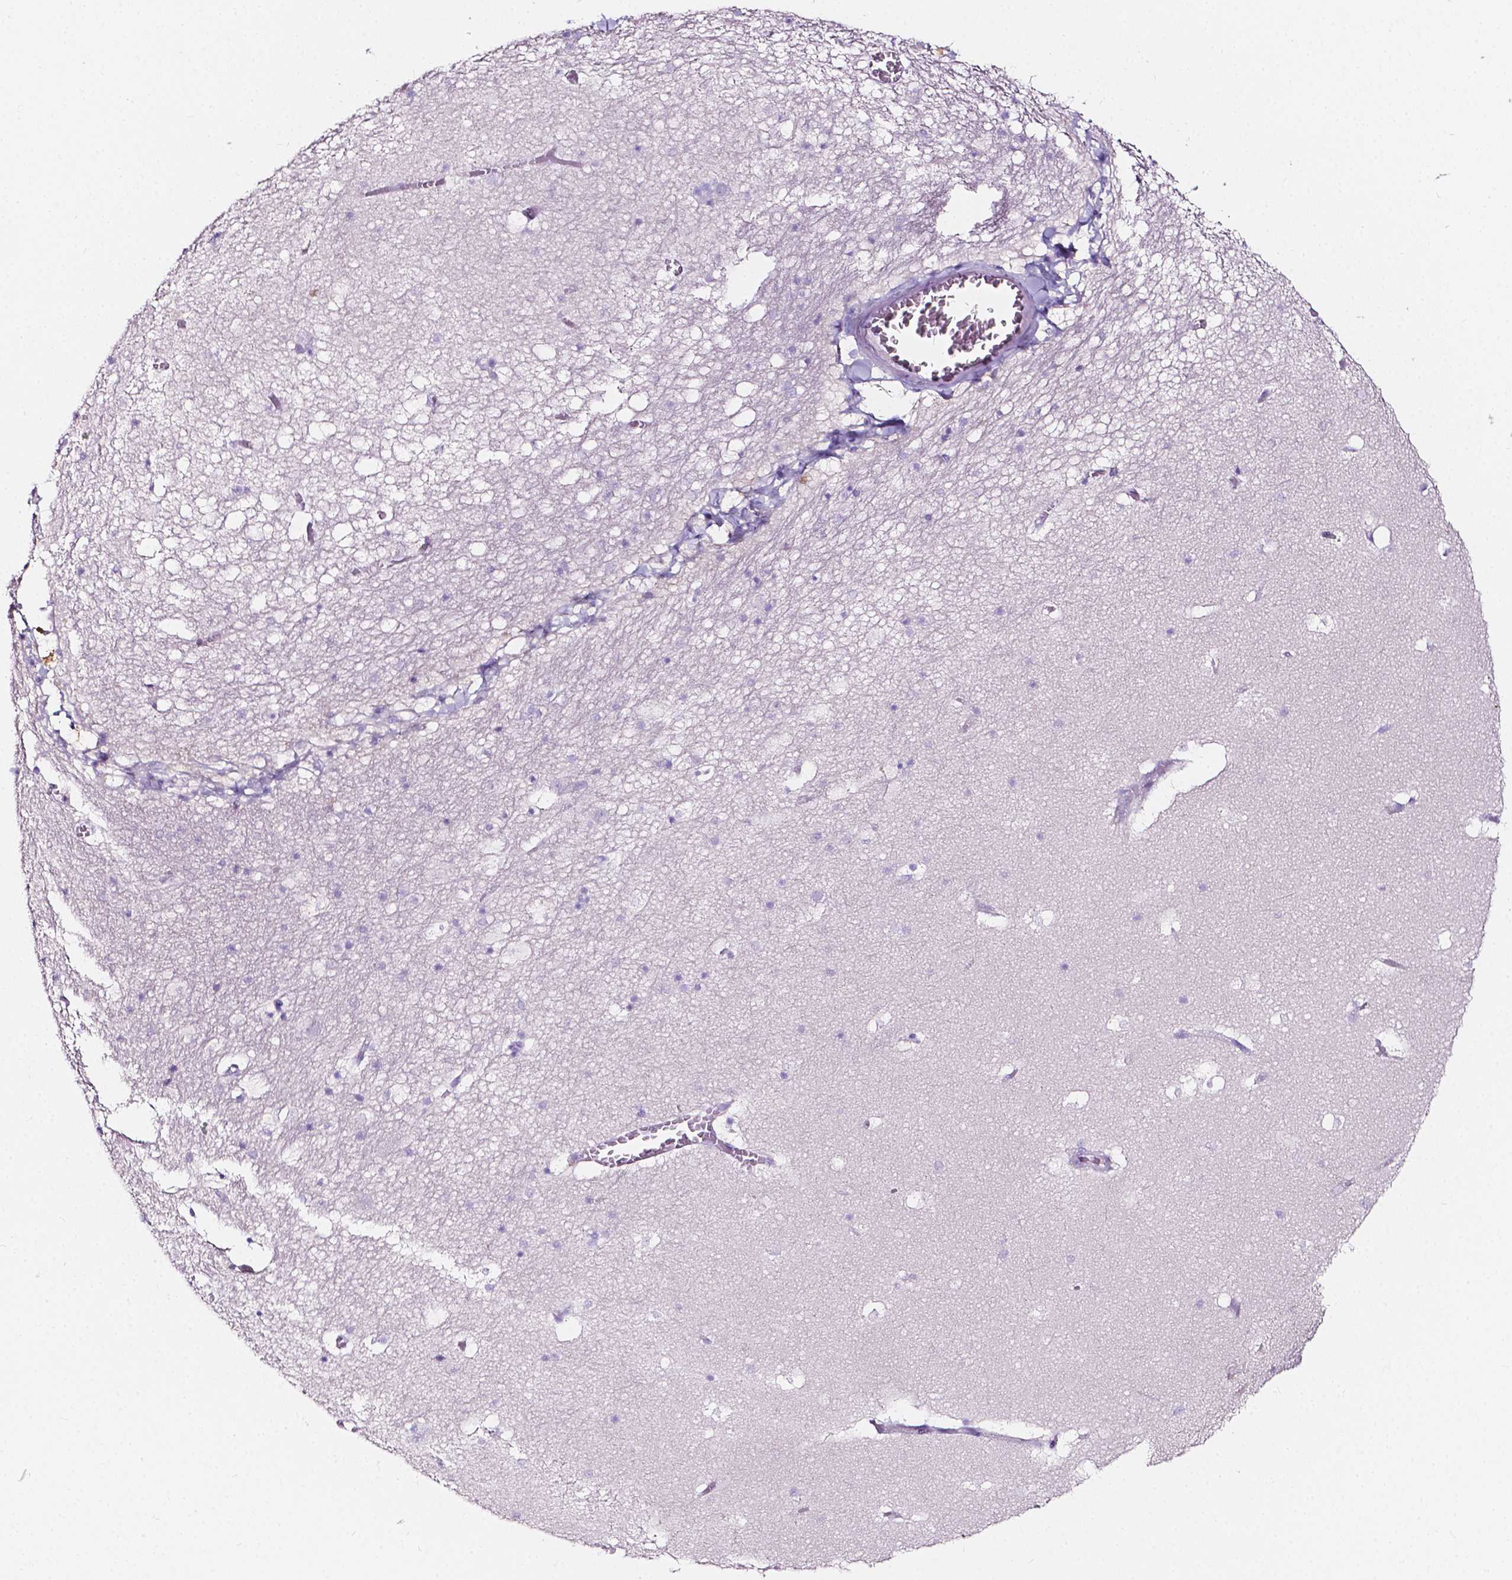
{"staining": {"intensity": "negative", "quantity": "none", "location": "none"}, "tissue": "hippocampus", "cell_type": "Glial cells", "image_type": "normal", "snomed": [{"axis": "morphology", "description": "Normal tissue, NOS"}, {"axis": "topography", "description": "Hippocampus"}], "caption": "Immunohistochemical staining of unremarkable hippocampus displays no significant staining in glial cells.", "gene": "CLSTN2", "patient": {"sex": "male", "age": 45}}